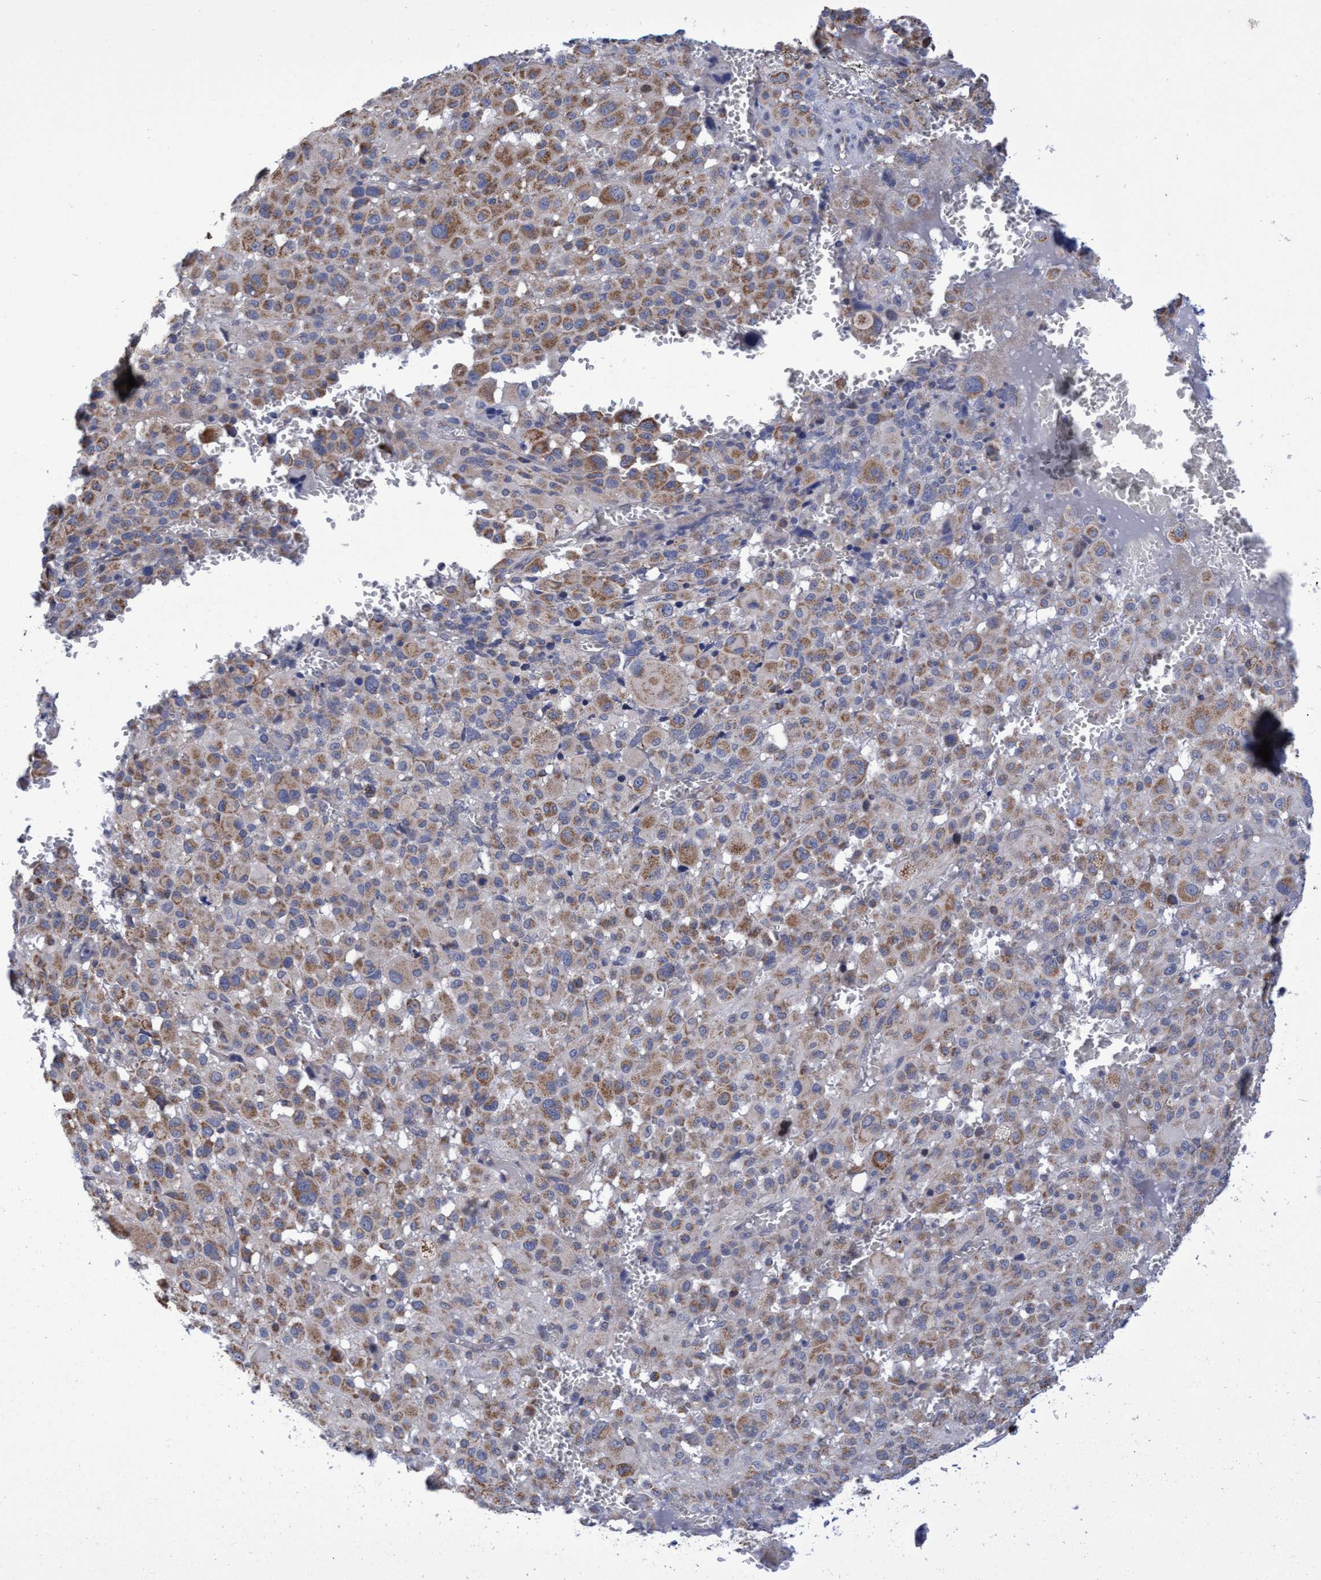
{"staining": {"intensity": "weak", "quantity": ">75%", "location": "cytoplasmic/membranous"}, "tissue": "melanoma", "cell_type": "Tumor cells", "image_type": "cancer", "snomed": [{"axis": "morphology", "description": "Malignant melanoma, Metastatic site"}, {"axis": "topography", "description": "Skin"}], "caption": "This micrograph shows IHC staining of melanoma, with low weak cytoplasmic/membranous expression in about >75% of tumor cells.", "gene": "NAT16", "patient": {"sex": "female", "age": 74}}